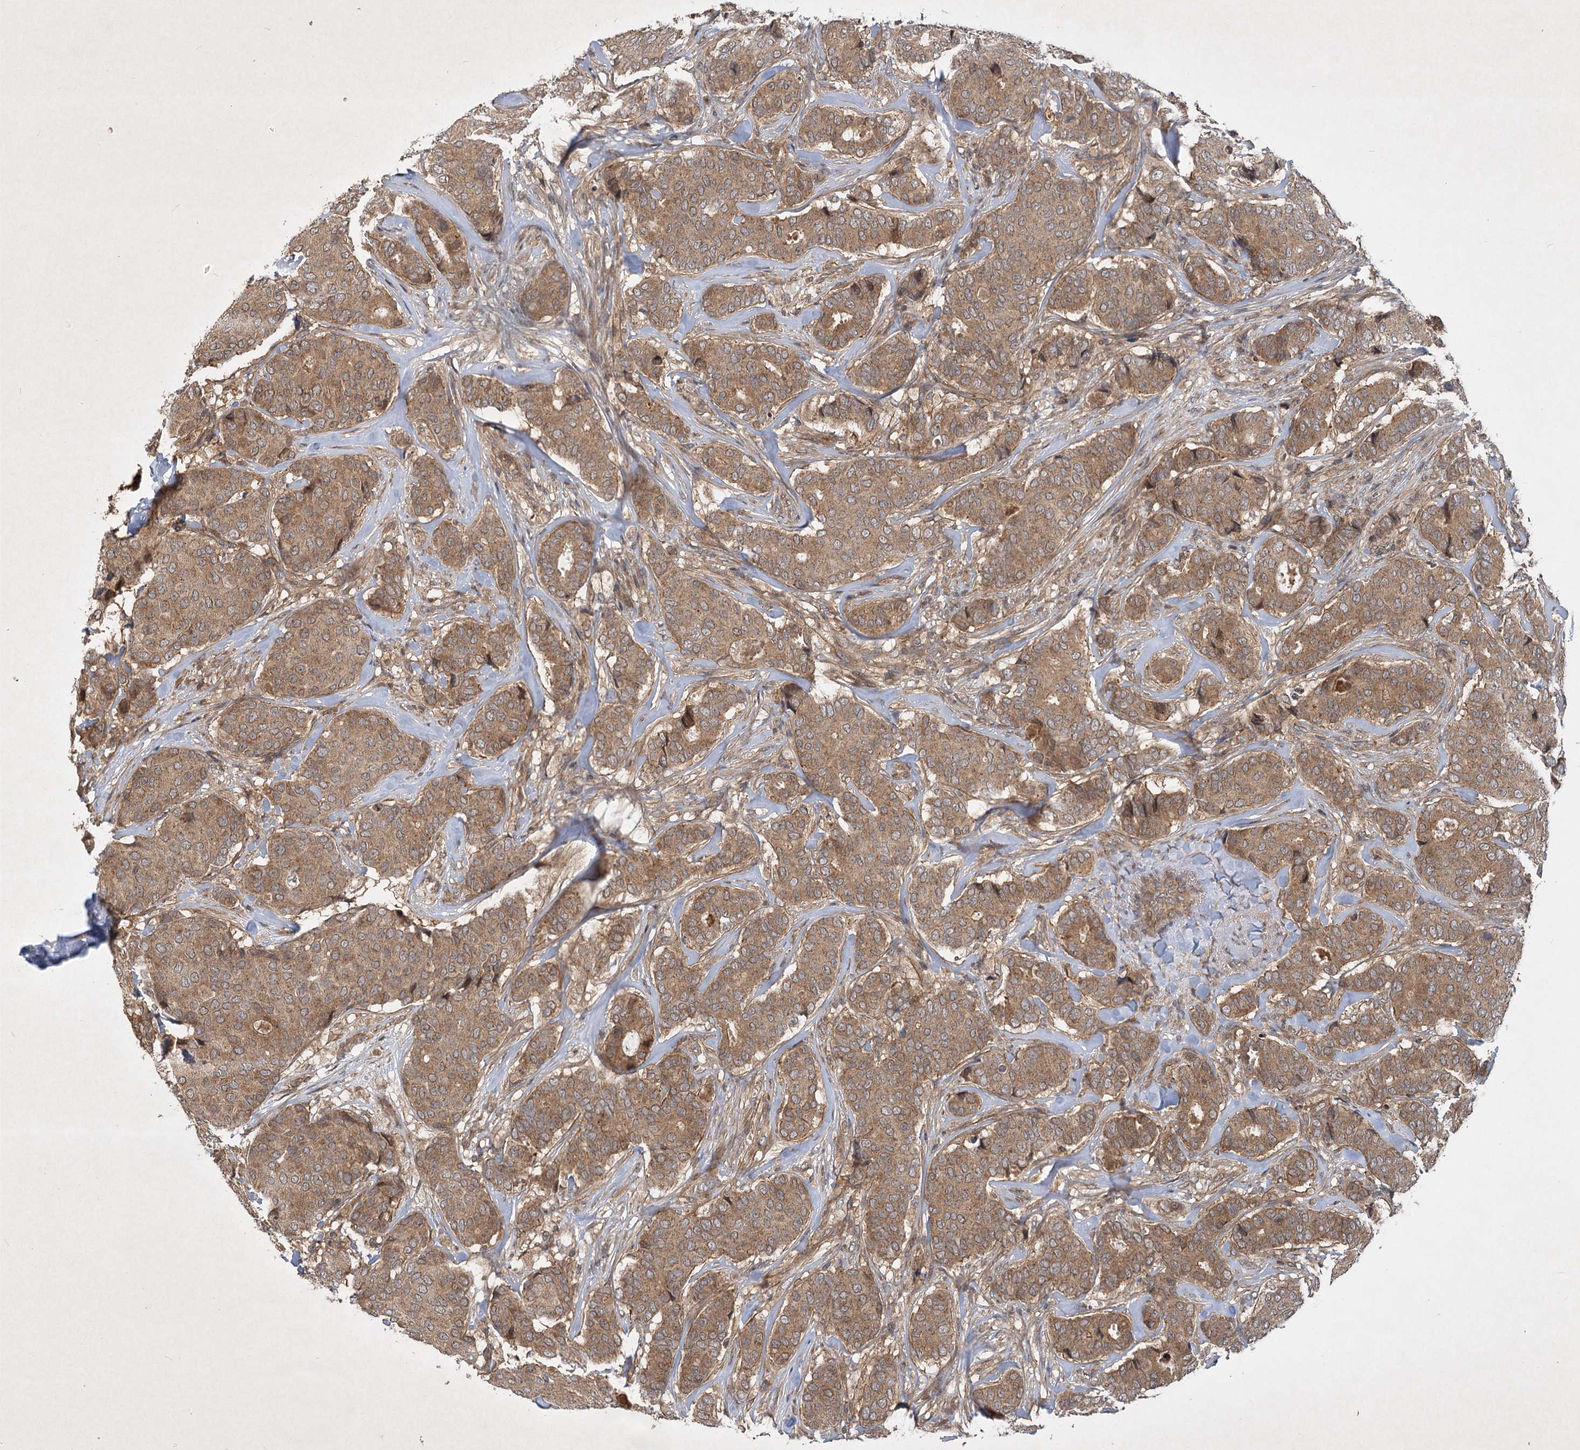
{"staining": {"intensity": "moderate", "quantity": ">75%", "location": "cytoplasmic/membranous"}, "tissue": "breast cancer", "cell_type": "Tumor cells", "image_type": "cancer", "snomed": [{"axis": "morphology", "description": "Duct carcinoma"}, {"axis": "topography", "description": "Breast"}], "caption": "Immunohistochemical staining of human breast cancer (infiltrating ductal carcinoma) displays medium levels of moderate cytoplasmic/membranous positivity in approximately >75% of tumor cells. (Stains: DAB in brown, nuclei in blue, Microscopy: brightfield microscopy at high magnification).", "gene": "INSIG2", "patient": {"sex": "female", "age": 75}}